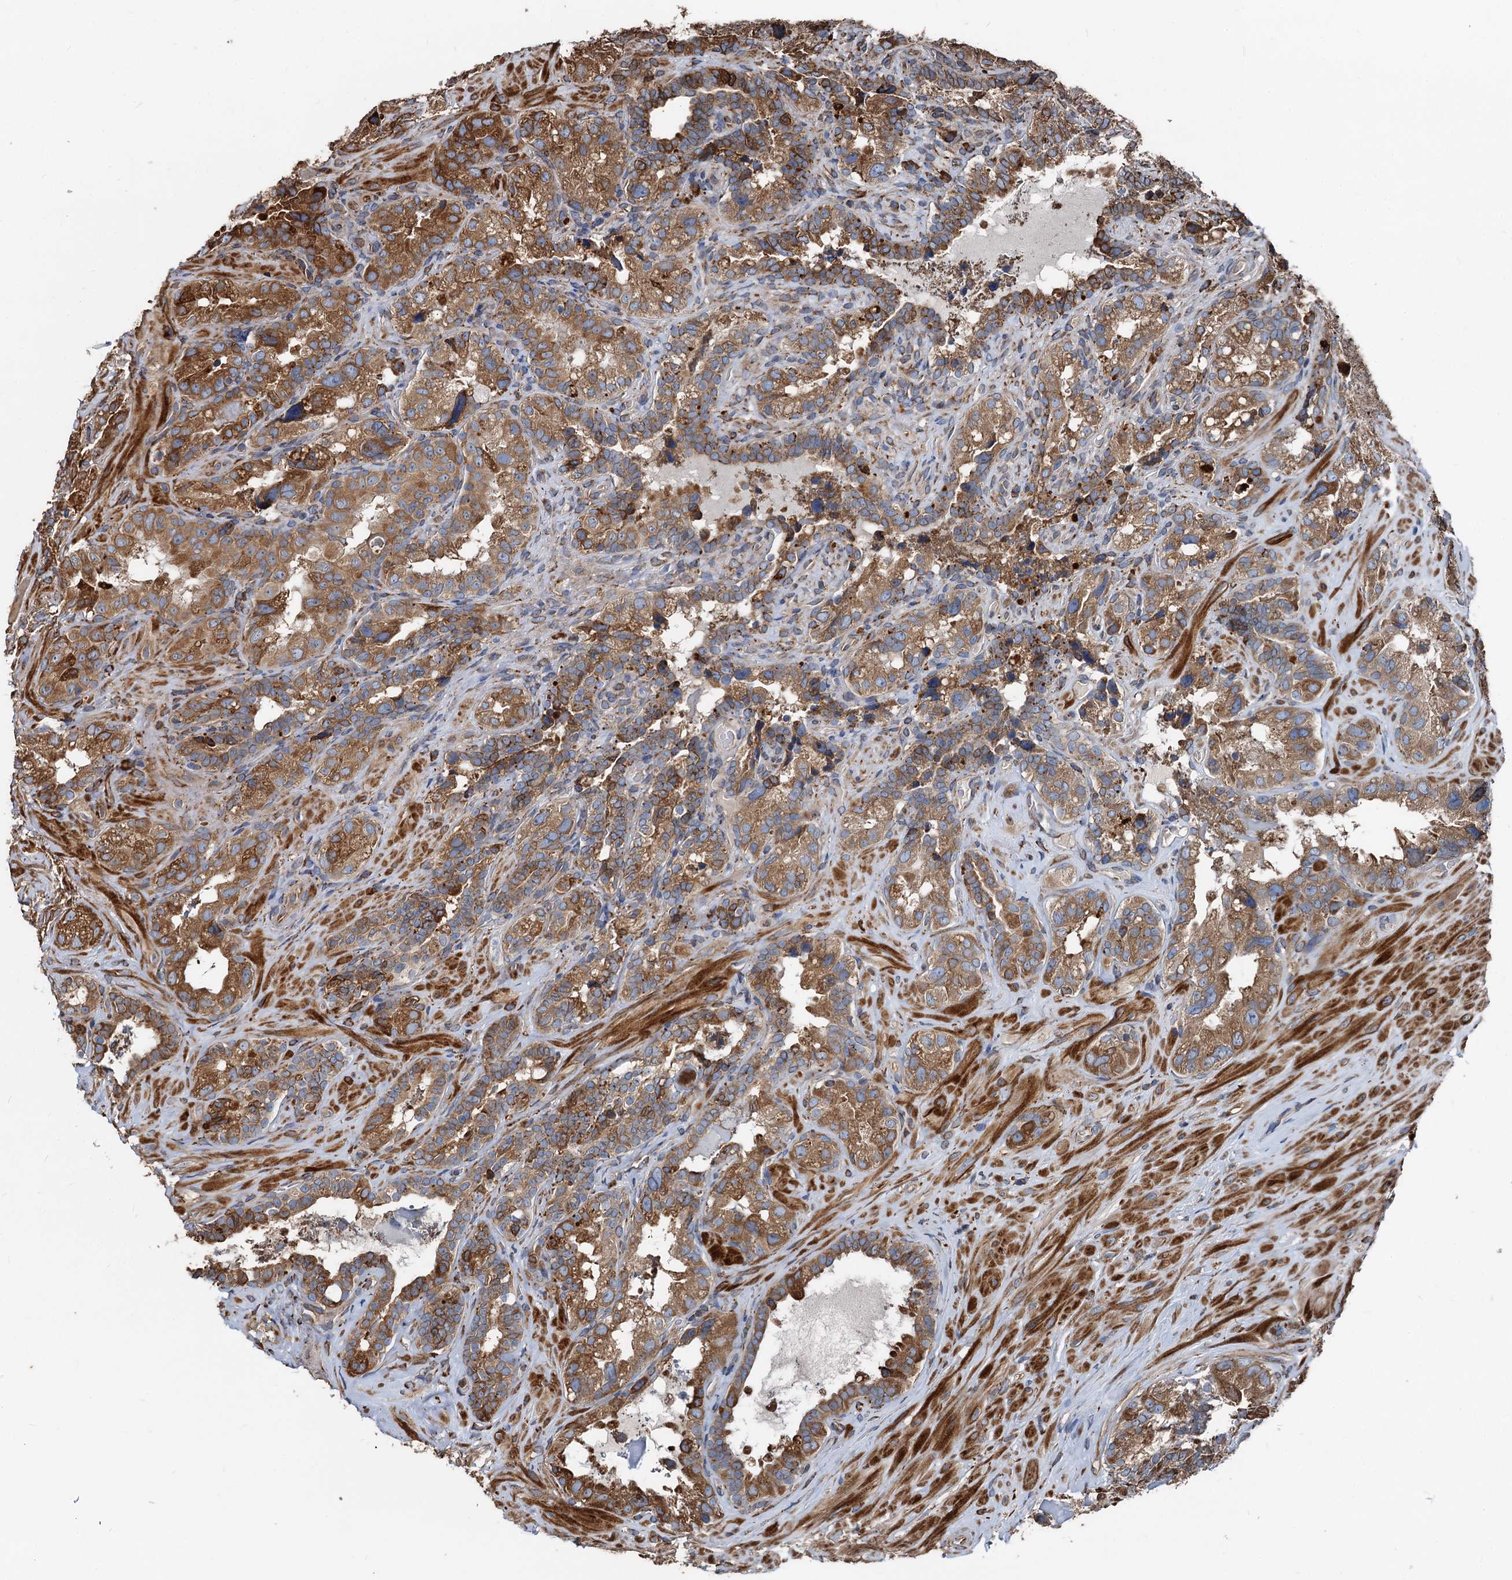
{"staining": {"intensity": "moderate", "quantity": ">75%", "location": "cytoplasmic/membranous"}, "tissue": "seminal vesicle", "cell_type": "Glandular cells", "image_type": "normal", "snomed": [{"axis": "morphology", "description": "Normal tissue, NOS"}, {"axis": "topography", "description": "Seminal veicle"}, {"axis": "topography", "description": "Peripheral nerve tissue"}], "caption": "DAB immunohistochemical staining of benign seminal vesicle exhibits moderate cytoplasmic/membranous protein expression in approximately >75% of glandular cells. Nuclei are stained in blue.", "gene": "NEURL1B", "patient": {"sex": "male", "age": 67}}